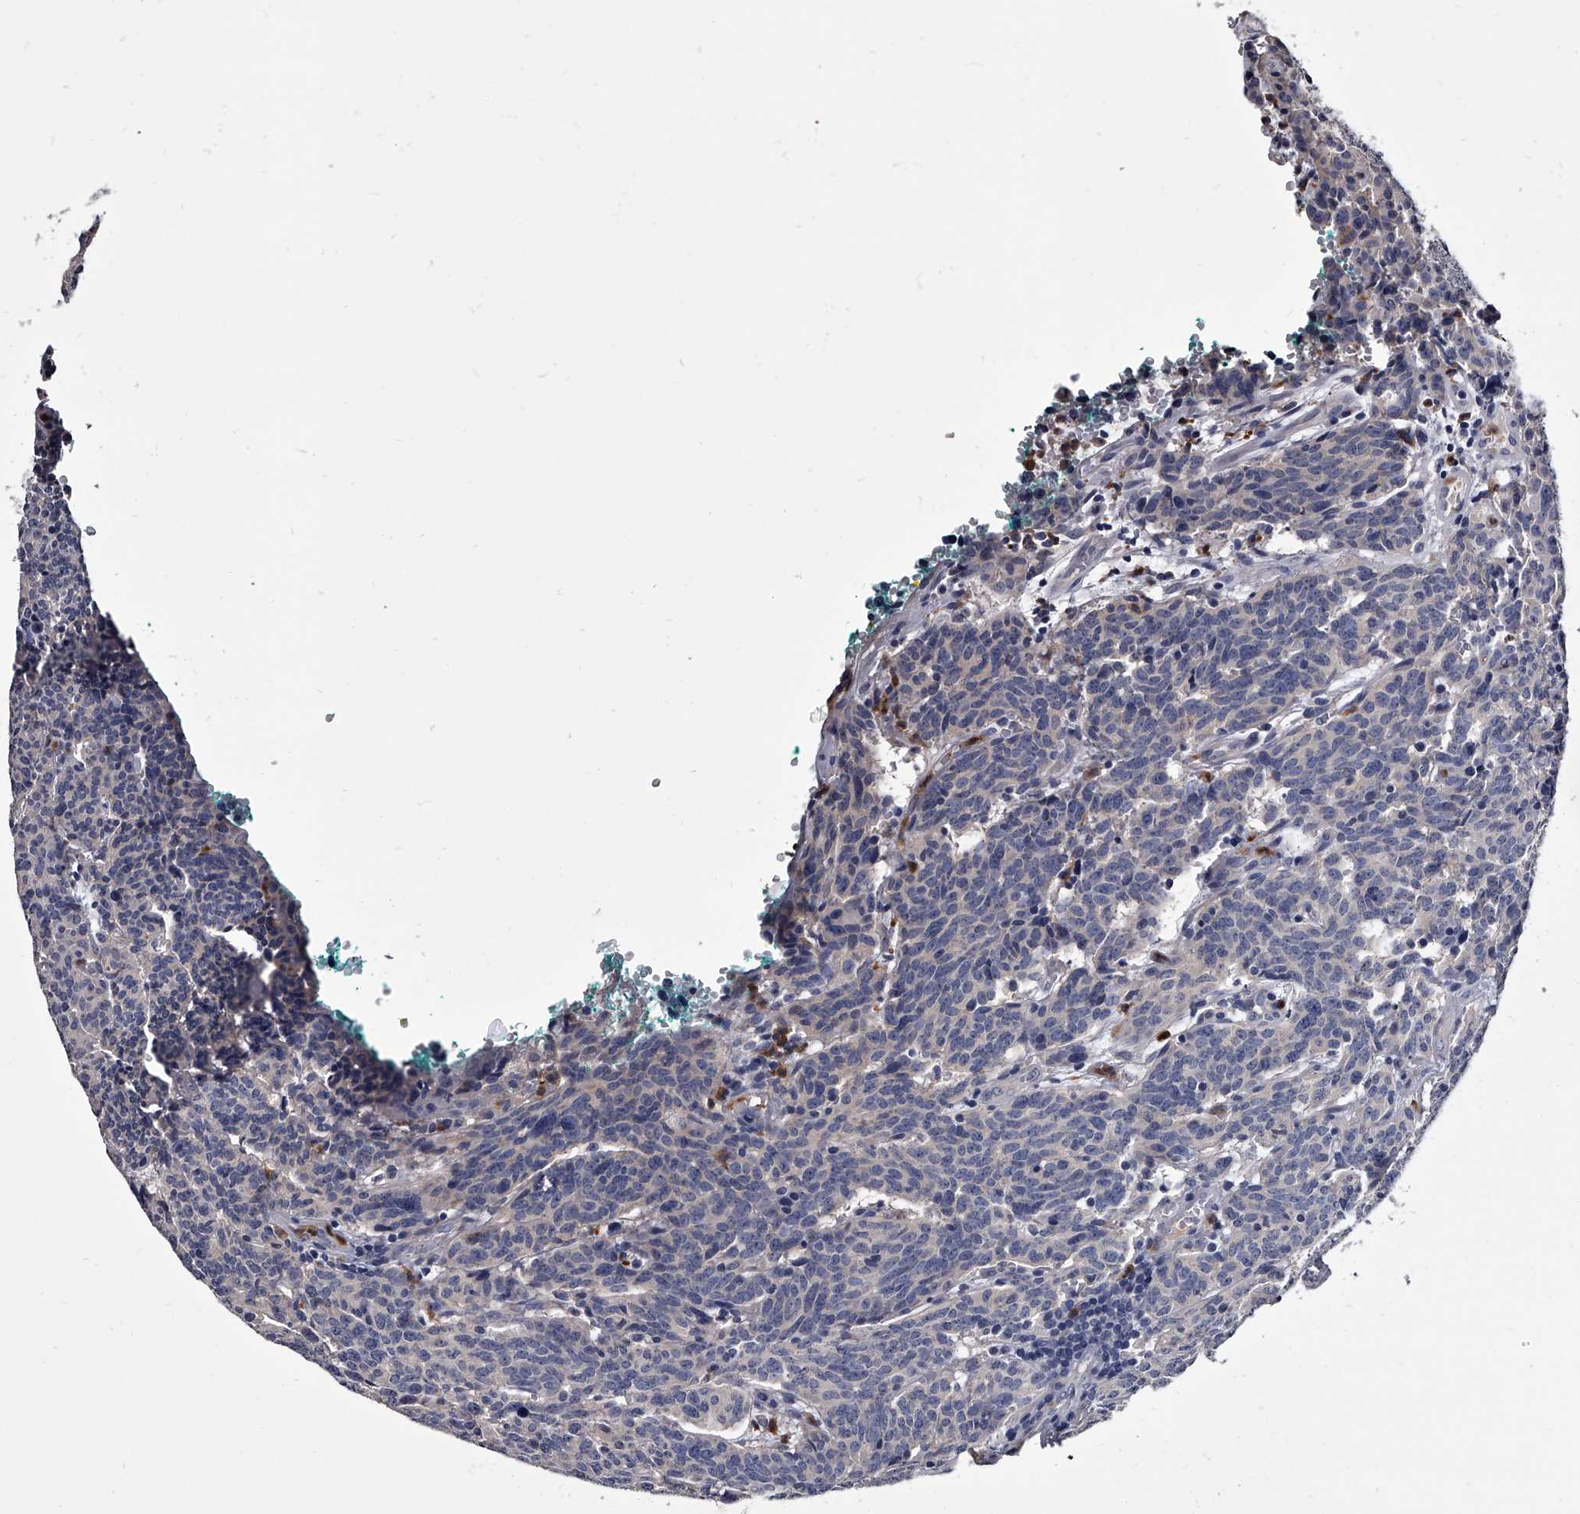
{"staining": {"intensity": "negative", "quantity": "none", "location": "none"}, "tissue": "carcinoid", "cell_type": "Tumor cells", "image_type": "cancer", "snomed": [{"axis": "morphology", "description": "Carcinoid, malignant, NOS"}, {"axis": "topography", "description": "Lung"}], "caption": "Tumor cells are negative for protein expression in human carcinoid. (Brightfield microscopy of DAB (3,3'-diaminobenzidine) IHC at high magnification).", "gene": "GAPVD1", "patient": {"sex": "female", "age": 46}}